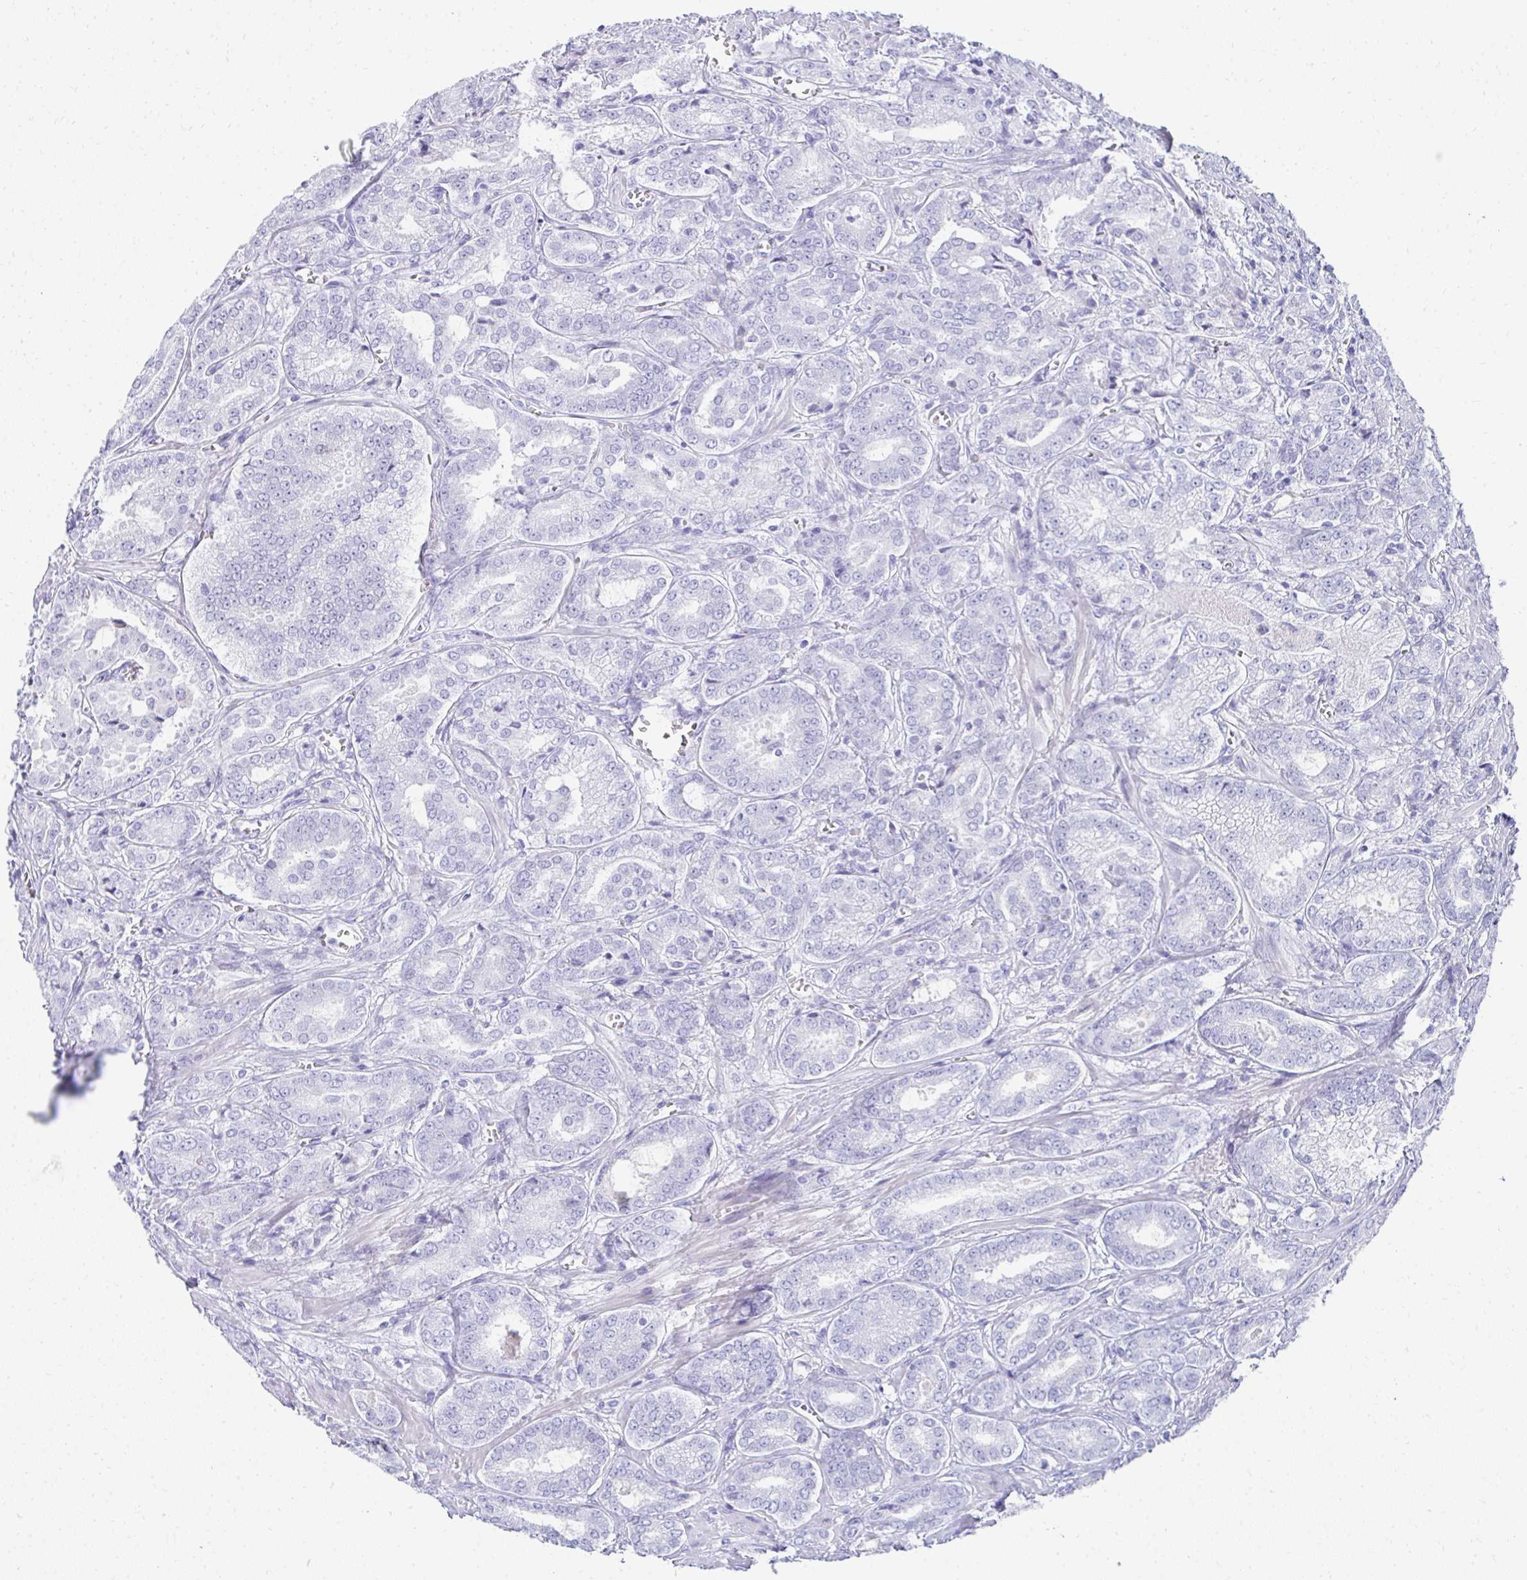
{"staining": {"intensity": "negative", "quantity": "none", "location": "none"}, "tissue": "prostate cancer", "cell_type": "Tumor cells", "image_type": "cancer", "snomed": [{"axis": "morphology", "description": "Adenocarcinoma, High grade"}, {"axis": "topography", "description": "Prostate"}], "caption": "Immunohistochemistry image of human adenocarcinoma (high-grade) (prostate) stained for a protein (brown), which reveals no staining in tumor cells. (Stains: DAB (3,3'-diaminobenzidine) immunohistochemistry (IHC) with hematoxylin counter stain, Microscopy: brightfield microscopy at high magnification).", "gene": "TNNT1", "patient": {"sex": "male", "age": 64}}